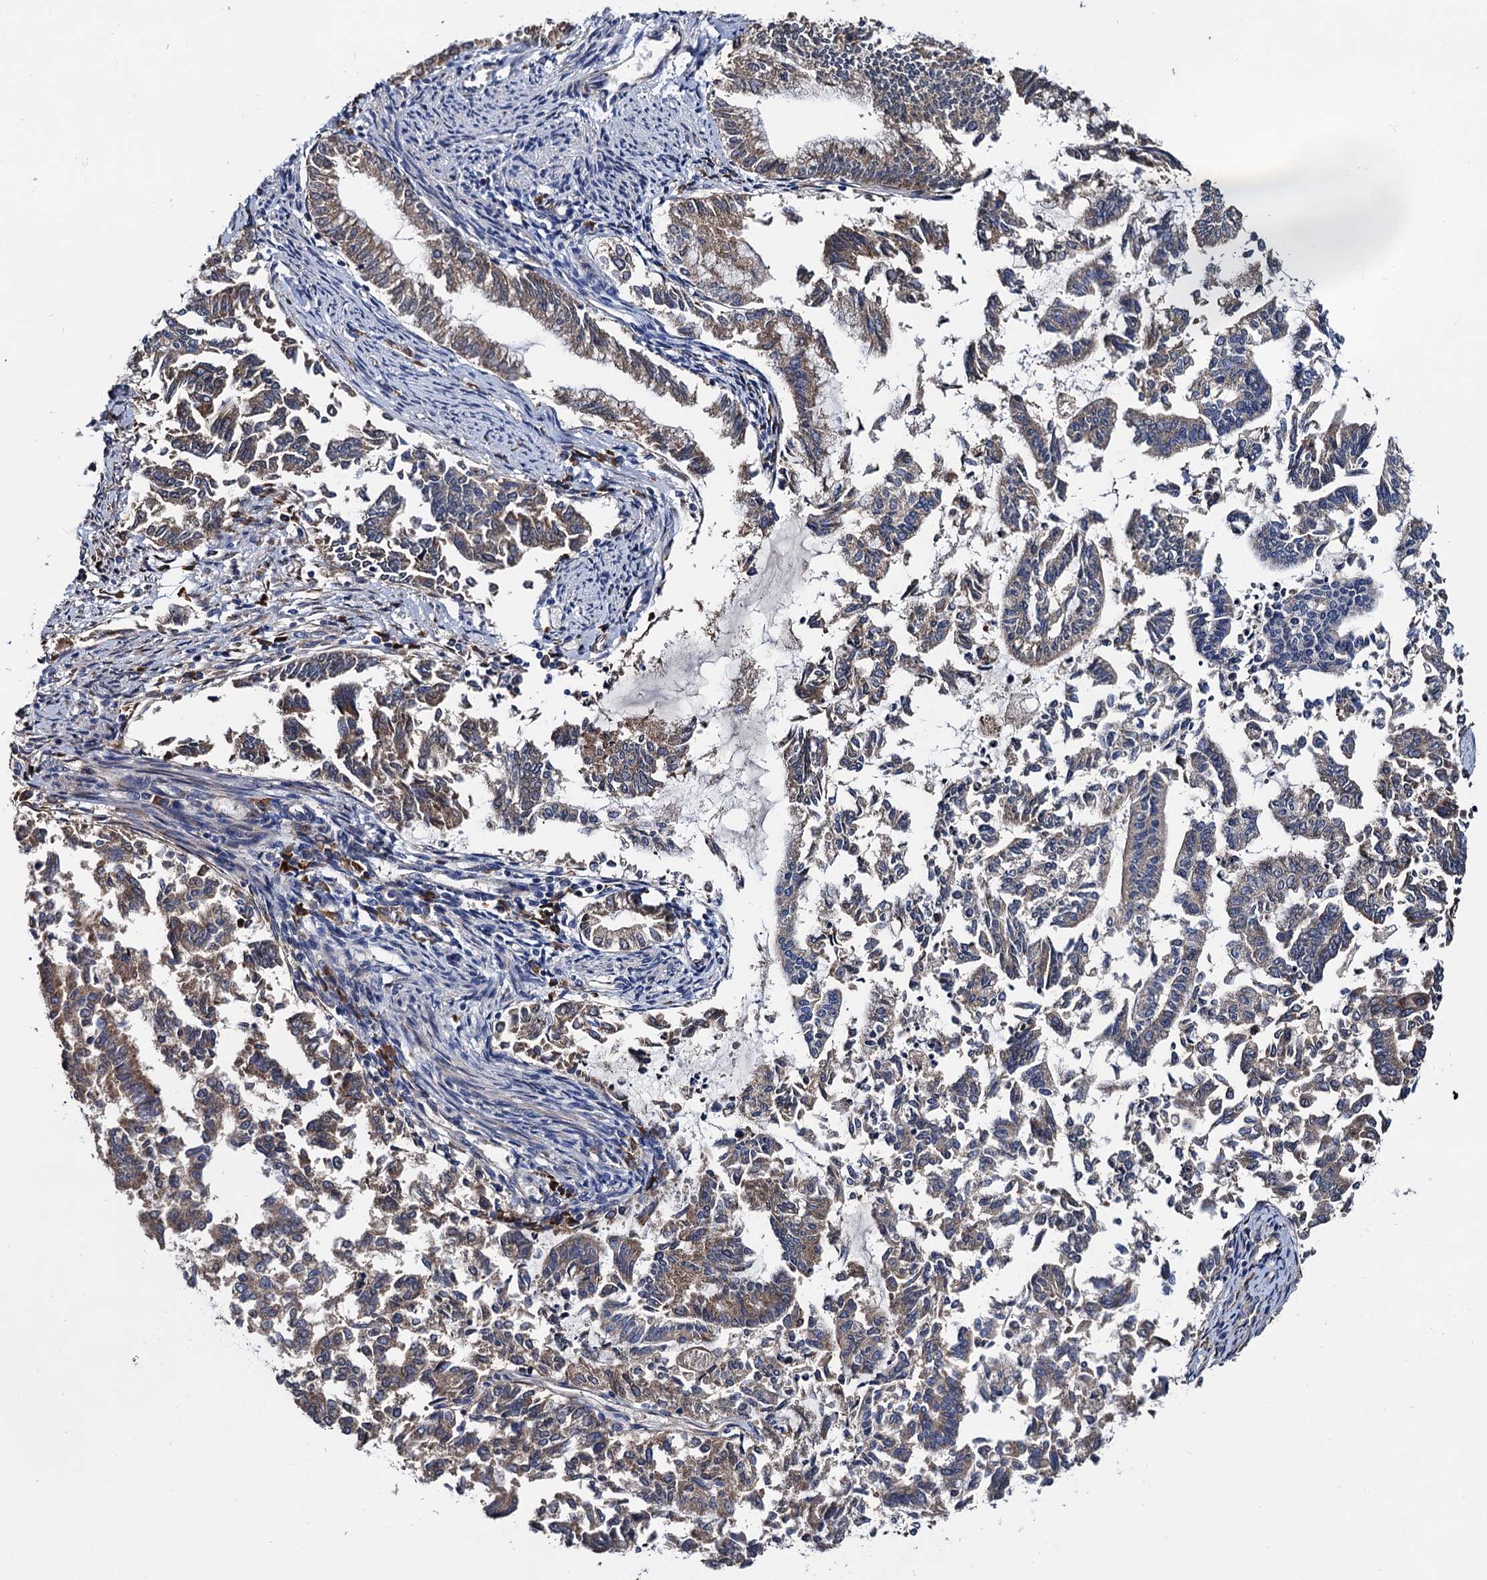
{"staining": {"intensity": "weak", "quantity": "25%-75%", "location": "cytoplasmic/membranous"}, "tissue": "endometrial cancer", "cell_type": "Tumor cells", "image_type": "cancer", "snomed": [{"axis": "morphology", "description": "Adenocarcinoma, NOS"}, {"axis": "topography", "description": "Endometrium"}], "caption": "The histopathology image reveals immunohistochemical staining of adenocarcinoma (endometrial). There is weak cytoplasmic/membranous expression is identified in about 25%-75% of tumor cells.", "gene": "TRMT112", "patient": {"sex": "female", "age": 79}}